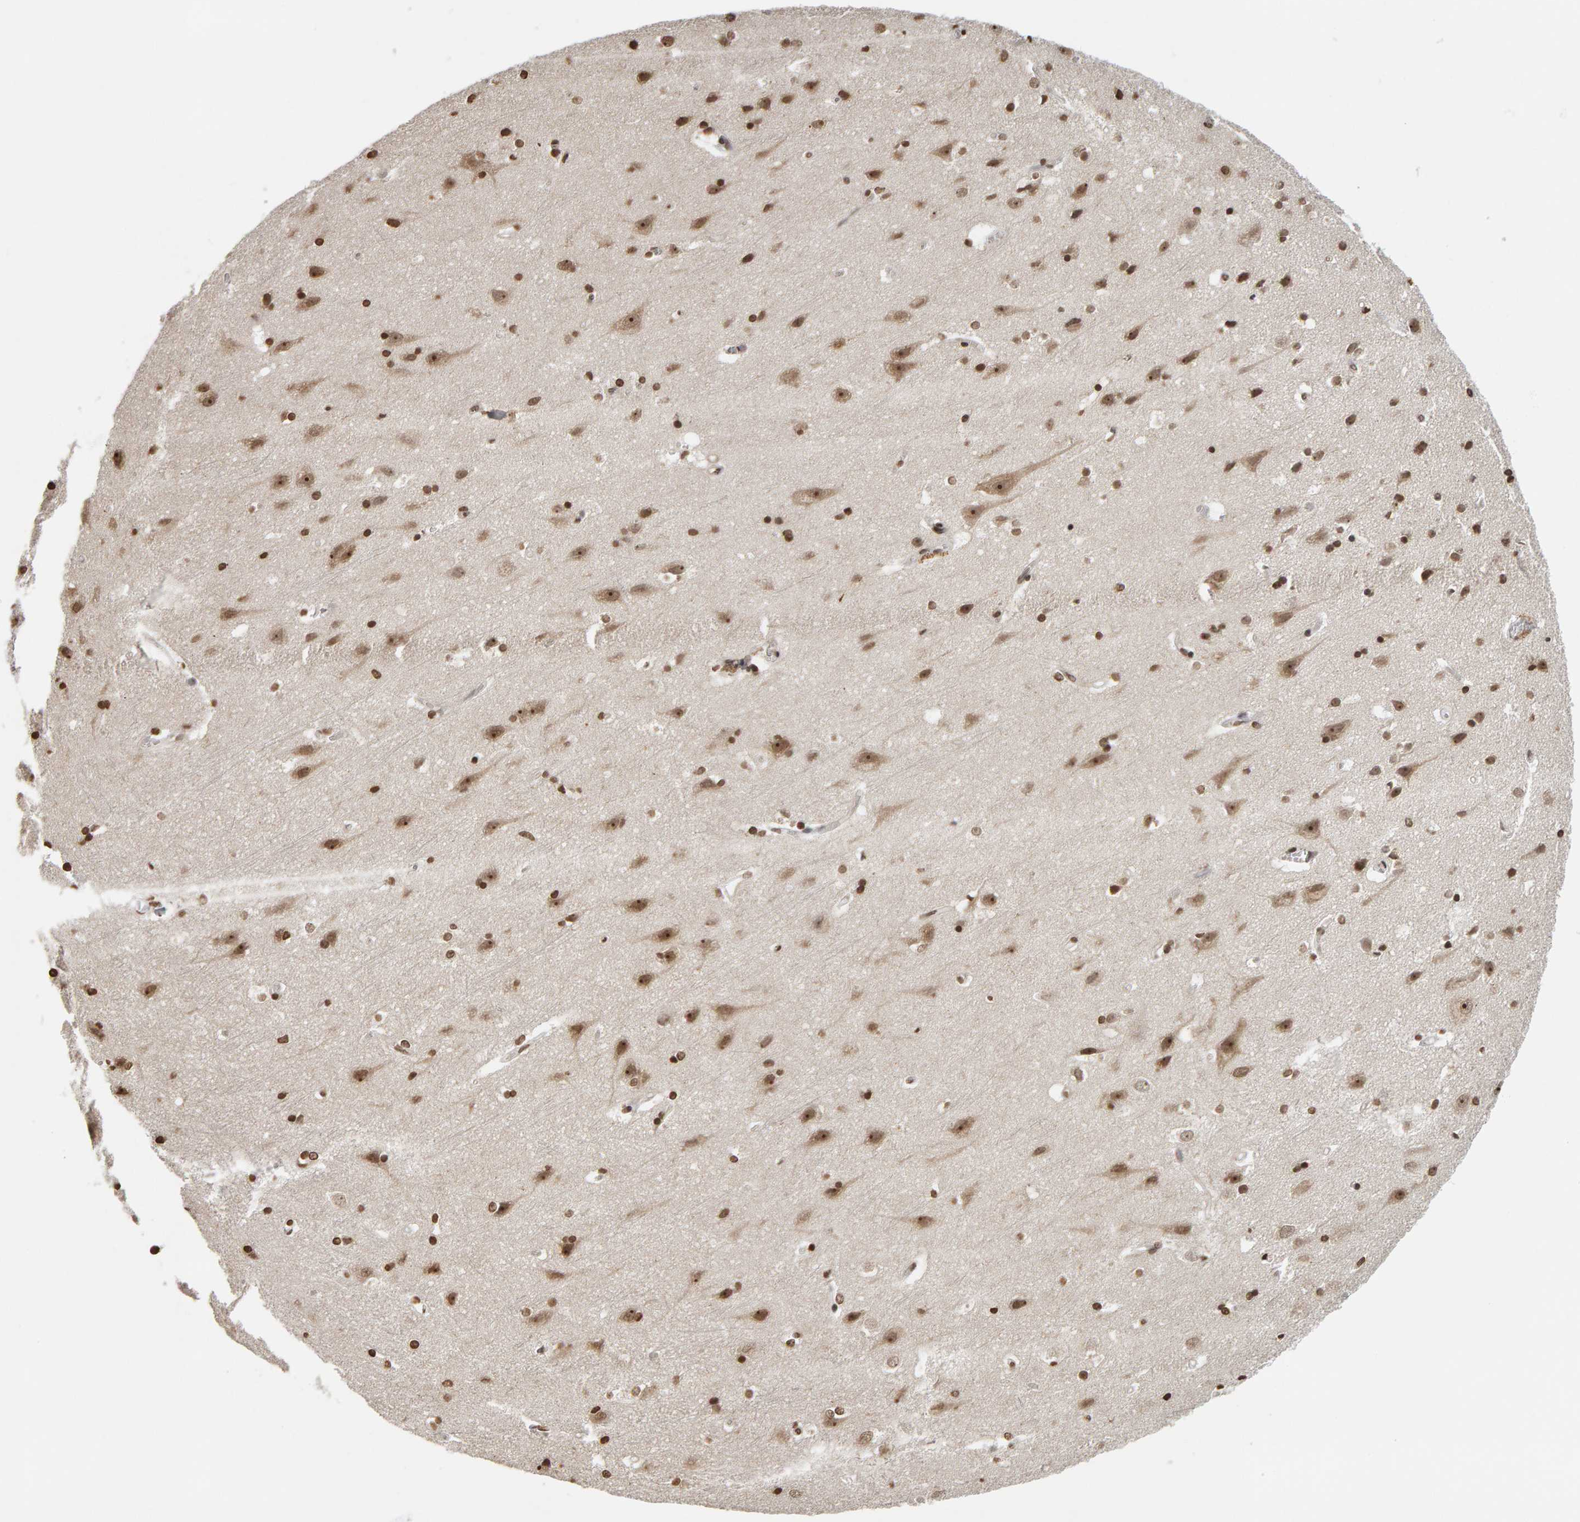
{"staining": {"intensity": "weak", "quantity": ">75%", "location": "nuclear"}, "tissue": "cerebral cortex", "cell_type": "Endothelial cells", "image_type": "normal", "snomed": [{"axis": "morphology", "description": "Normal tissue, NOS"}, {"axis": "topography", "description": "Cerebral cortex"}], "caption": "A low amount of weak nuclear staining is present in about >75% of endothelial cells in normal cerebral cortex. The staining is performed using DAB brown chromogen to label protein expression. The nuclei are counter-stained blue using hematoxylin.", "gene": "AFF4", "patient": {"sex": "male", "age": 54}}